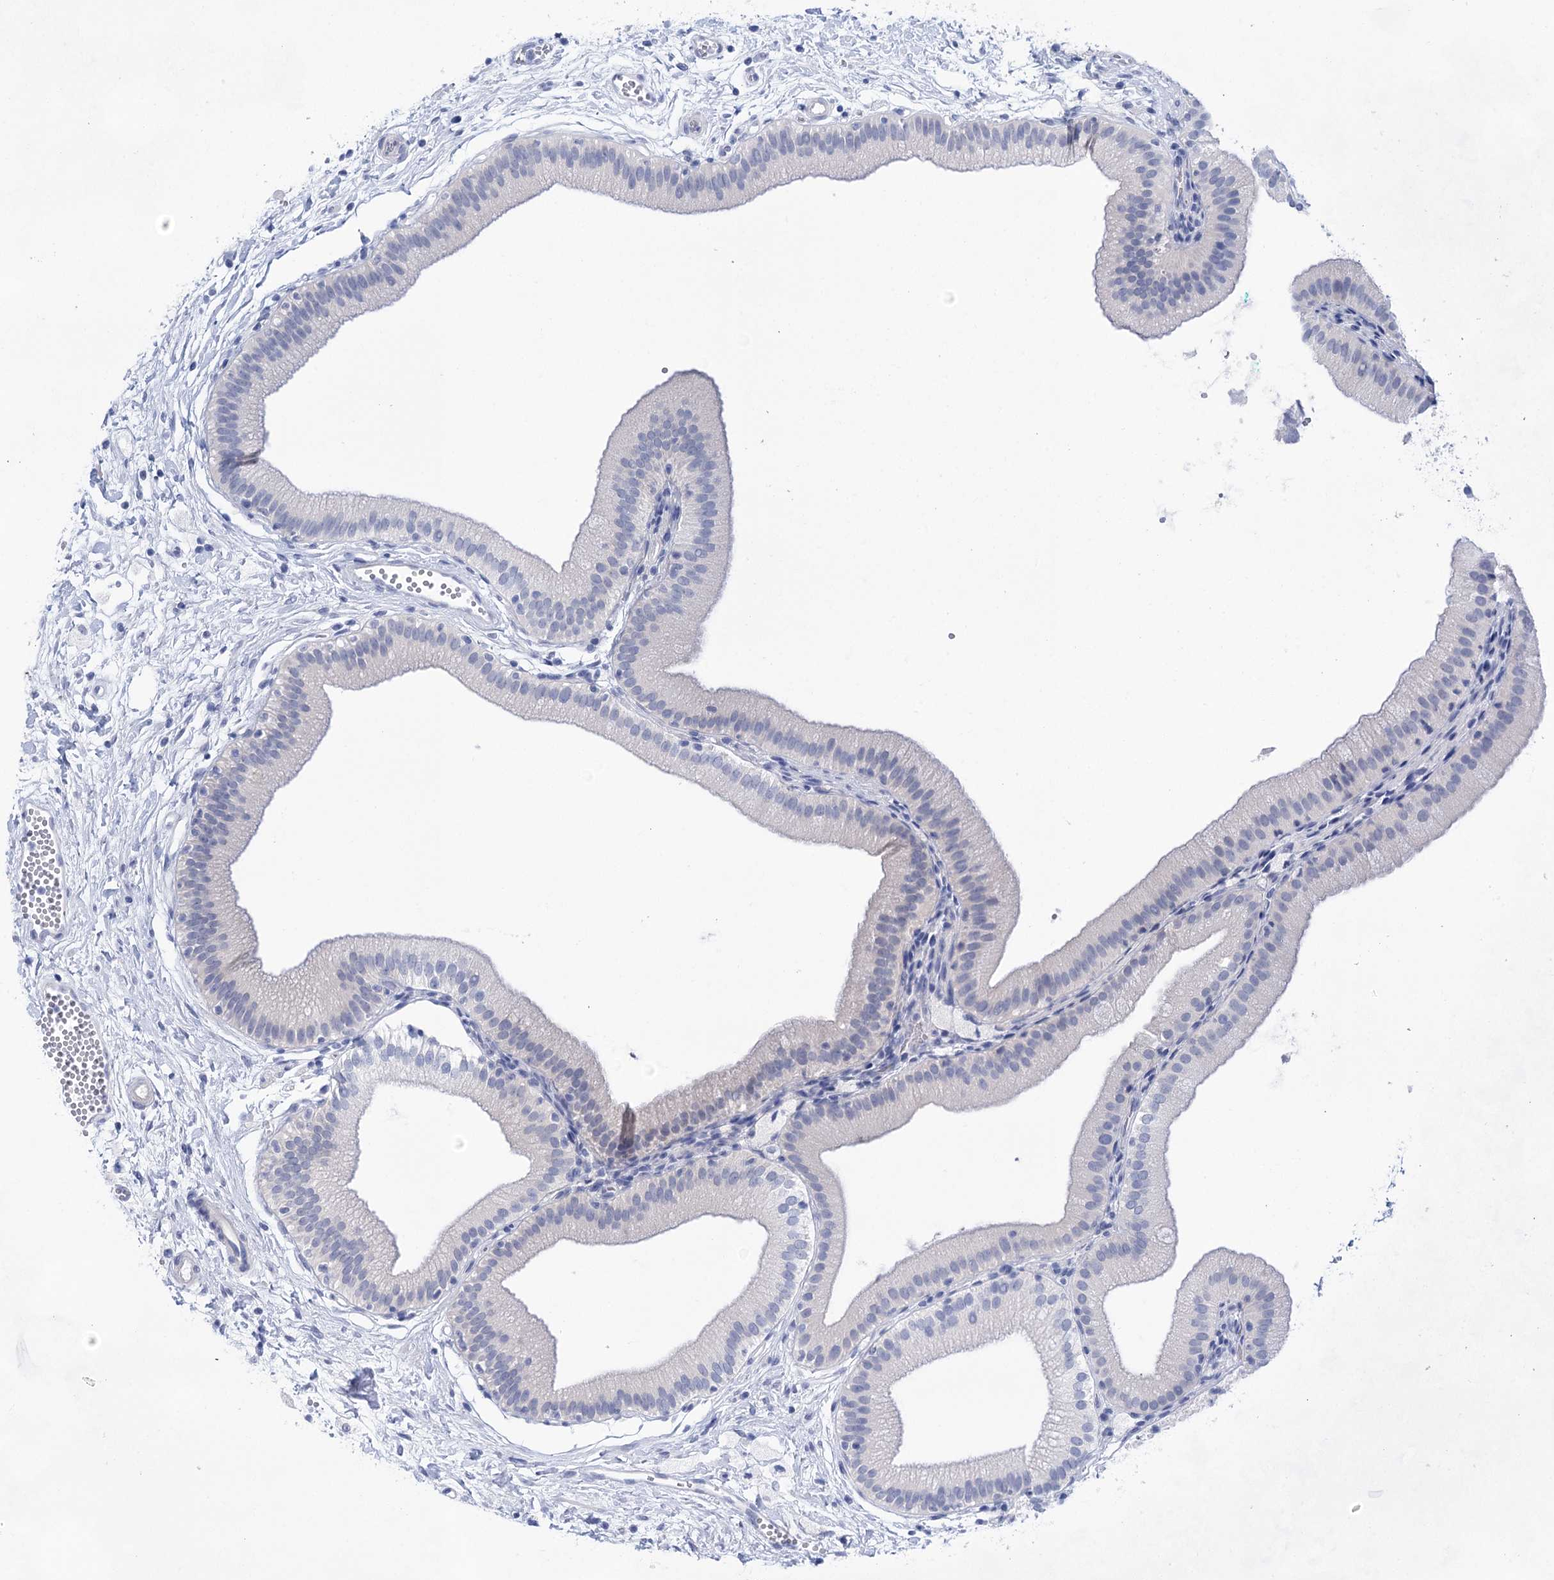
{"staining": {"intensity": "negative", "quantity": "none", "location": "none"}, "tissue": "gallbladder", "cell_type": "Glandular cells", "image_type": "normal", "snomed": [{"axis": "morphology", "description": "Normal tissue, NOS"}, {"axis": "topography", "description": "Gallbladder"}], "caption": "High magnification brightfield microscopy of benign gallbladder stained with DAB (3,3'-diaminobenzidine) (brown) and counterstained with hematoxylin (blue): glandular cells show no significant expression. Brightfield microscopy of immunohistochemistry (IHC) stained with DAB (3,3'-diaminobenzidine) (brown) and hematoxylin (blue), captured at high magnification.", "gene": "LALBA", "patient": {"sex": "male", "age": 55}}